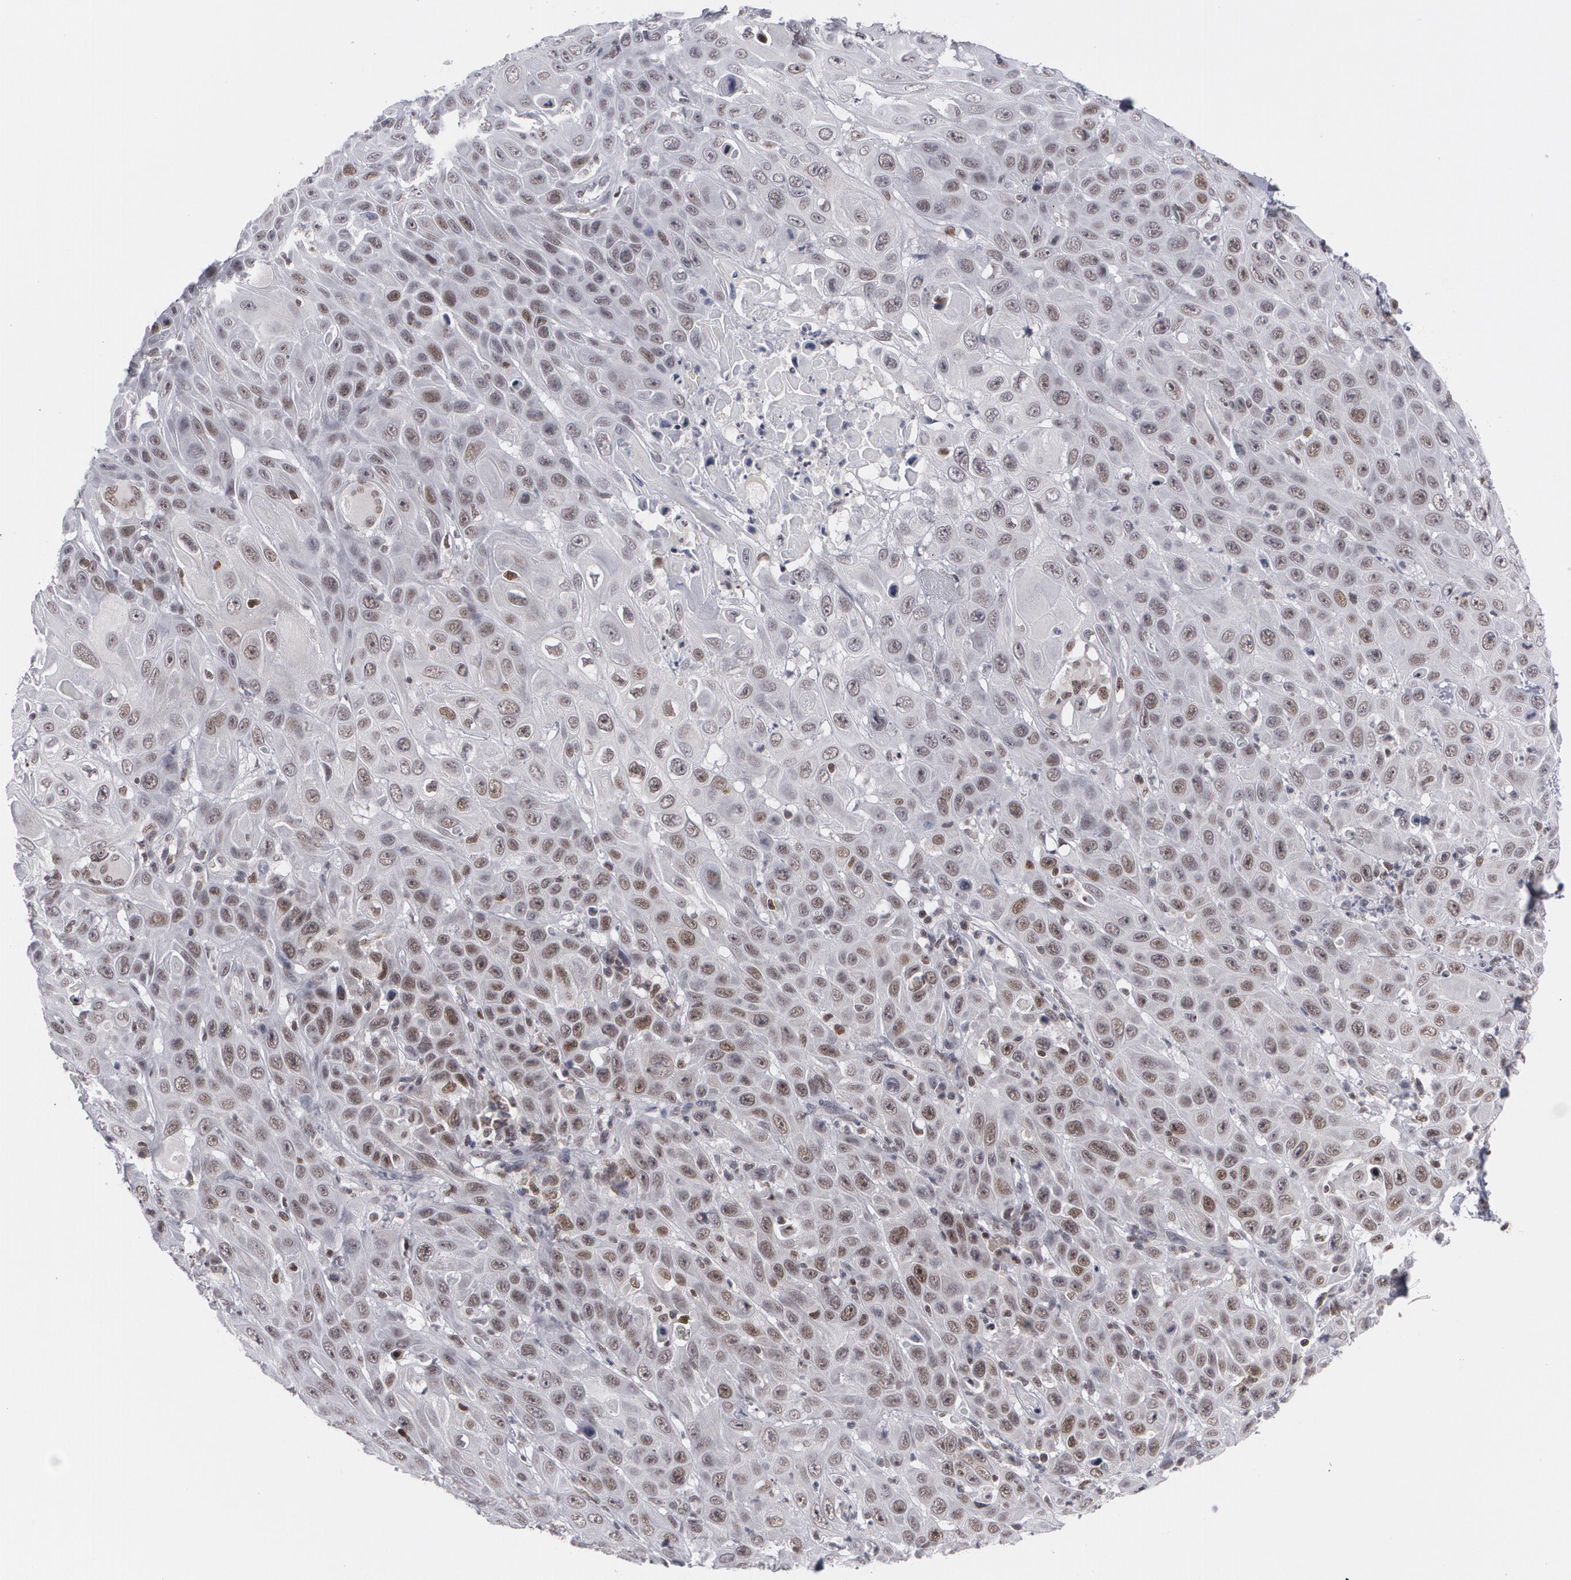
{"staining": {"intensity": "moderate", "quantity": "25%-75%", "location": "nuclear"}, "tissue": "skin cancer", "cell_type": "Tumor cells", "image_type": "cancer", "snomed": [{"axis": "morphology", "description": "Squamous cell carcinoma, NOS"}, {"axis": "topography", "description": "Skin"}], "caption": "High-power microscopy captured an immunohistochemistry (IHC) micrograph of skin cancer (squamous cell carcinoma), revealing moderate nuclear staining in approximately 25%-75% of tumor cells.", "gene": "MCL1", "patient": {"sex": "male", "age": 84}}